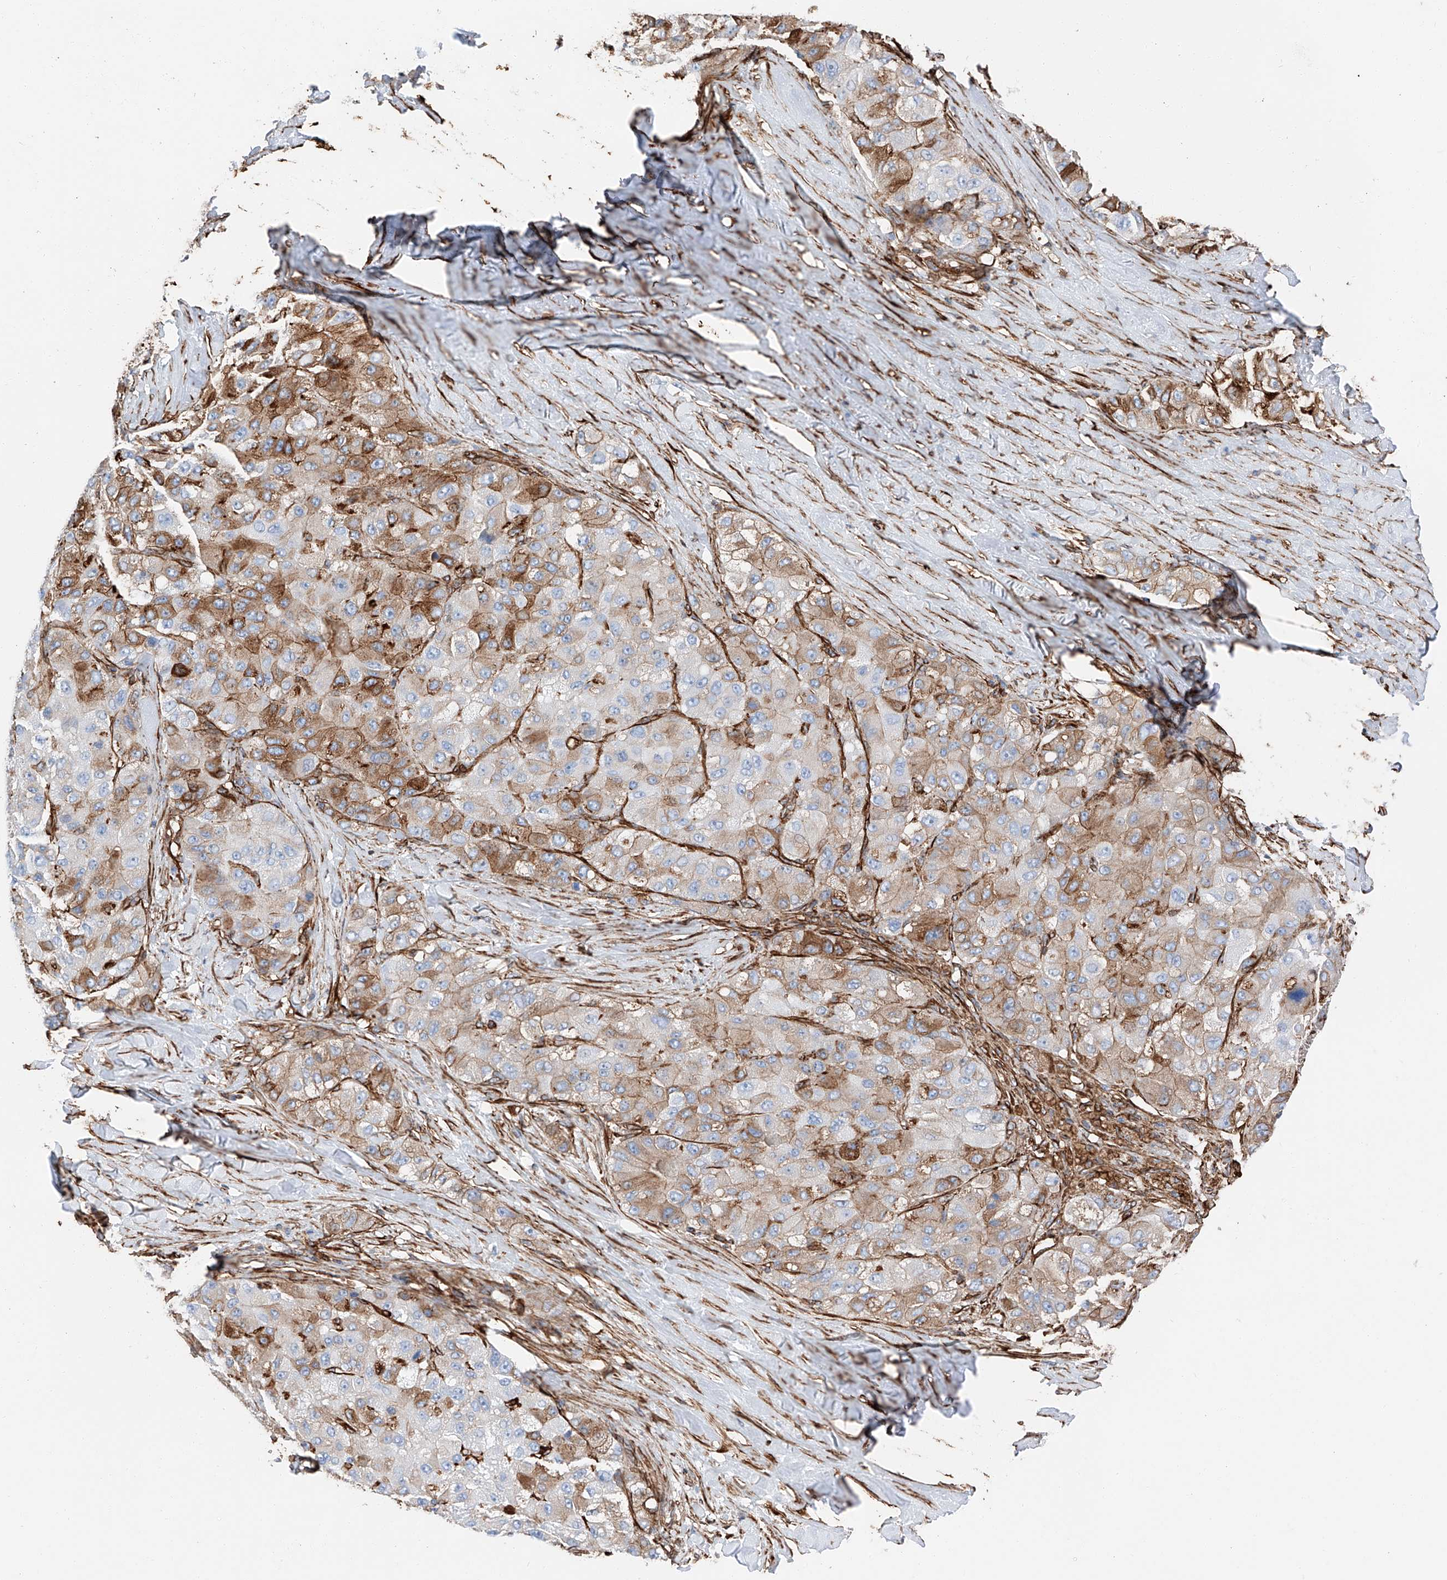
{"staining": {"intensity": "moderate", "quantity": "25%-75%", "location": "cytoplasmic/membranous"}, "tissue": "liver cancer", "cell_type": "Tumor cells", "image_type": "cancer", "snomed": [{"axis": "morphology", "description": "Carcinoma, Hepatocellular, NOS"}, {"axis": "topography", "description": "Liver"}], "caption": "Immunohistochemistry (IHC) photomicrograph of human liver hepatocellular carcinoma stained for a protein (brown), which exhibits medium levels of moderate cytoplasmic/membranous staining in approximately 25%-75% of tumor cells.", "gene": "ZNF804A", "patient": {"sex": "male", "age": 80}}